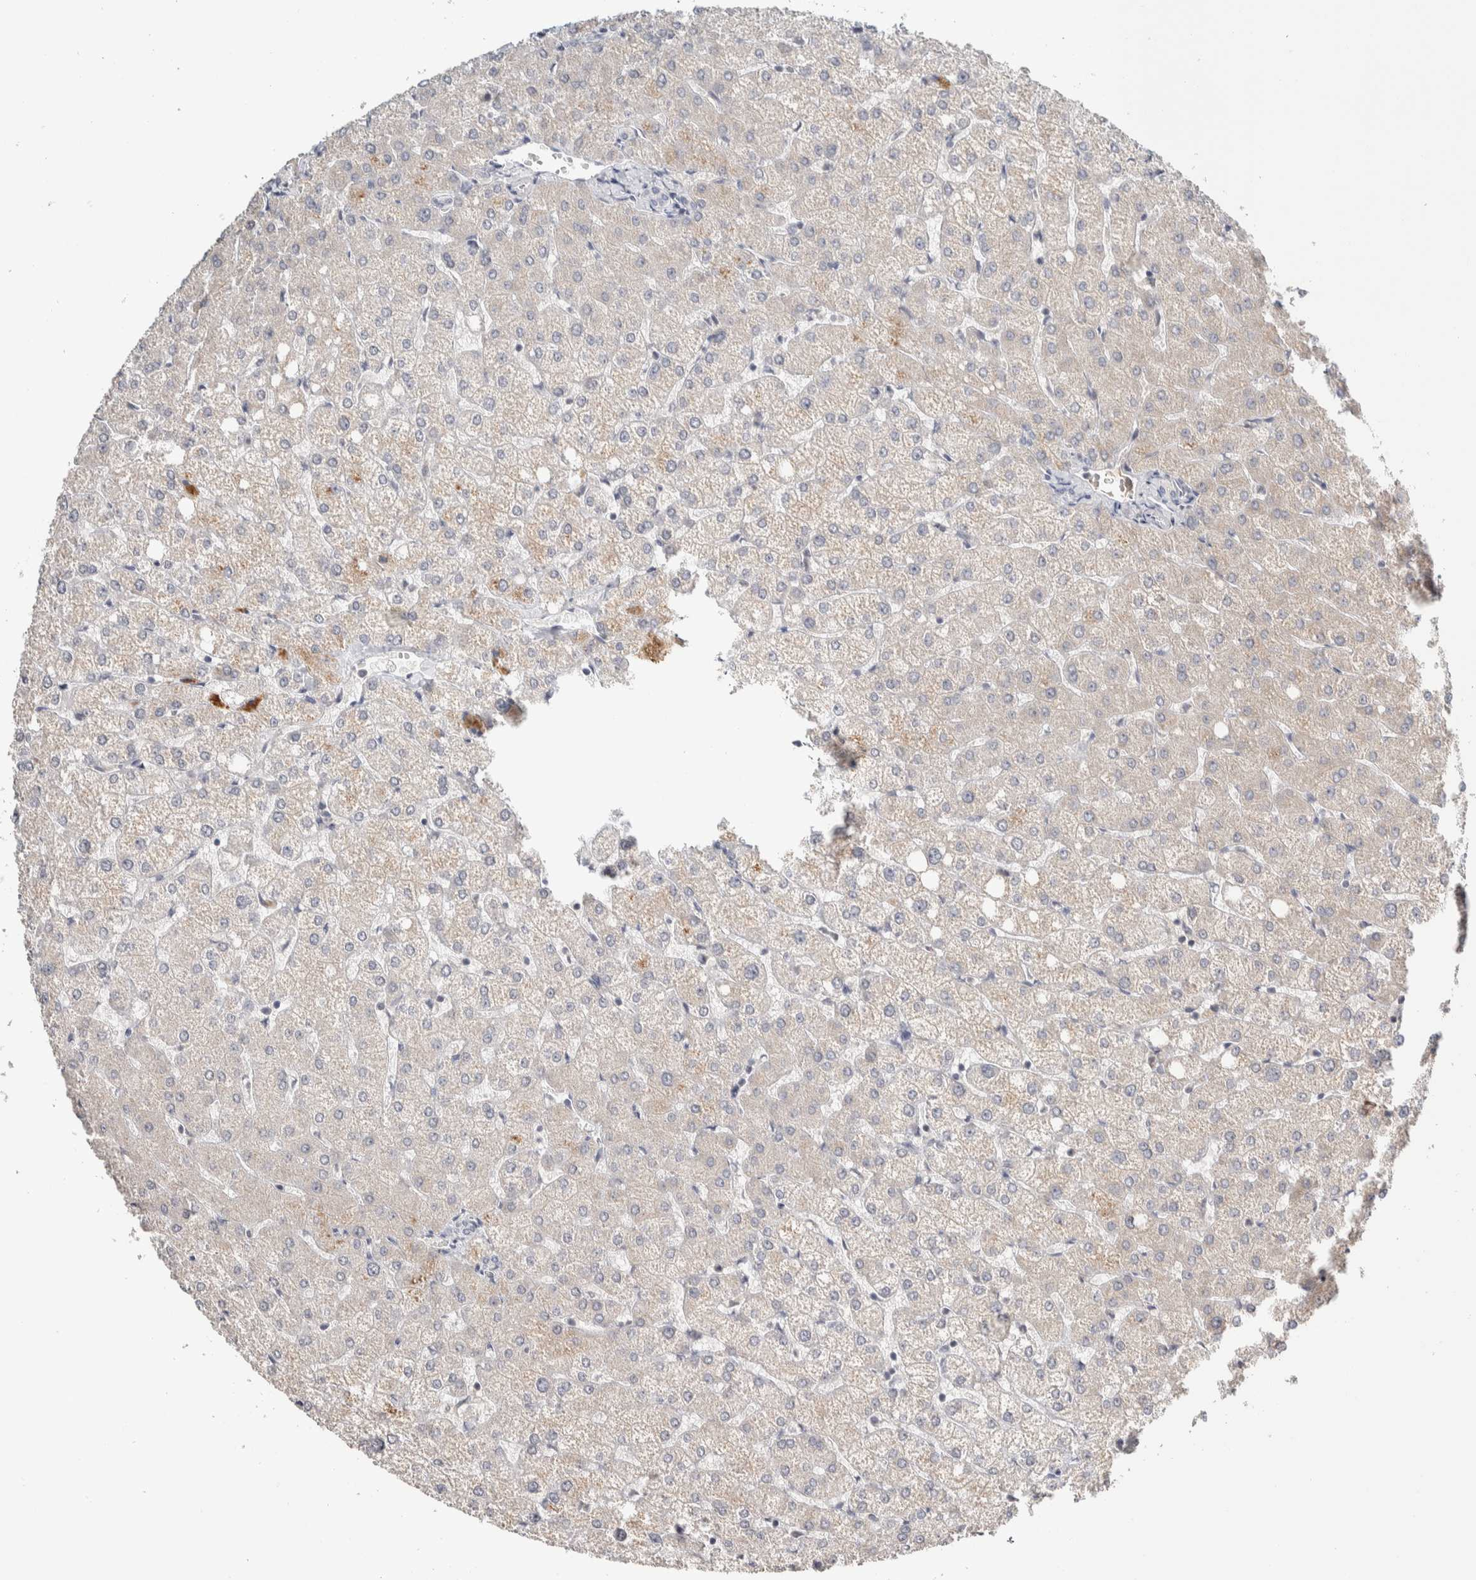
{"staining": {"intensity": "negative", "quantity": "none", "location": "none"}, "tissue": "liver", "cell_type": "Cholangiocytes", "image_type": "normal", "snomed": [{"axis": "morphology", "description": "Normal tissue, NOS"}, {"axis": "topography", "description": "Liver"}], "caption": "Cholangiocytes are negative for protein expression in unremarkable human liver. Brightfield microscopy of immunohistochemistry (IHC) stained with DAB (brown) and hematoxylin (blue), captured at high magnification.", "gene": "CRAT", "patient": {"sex": "female", "age": 54}}